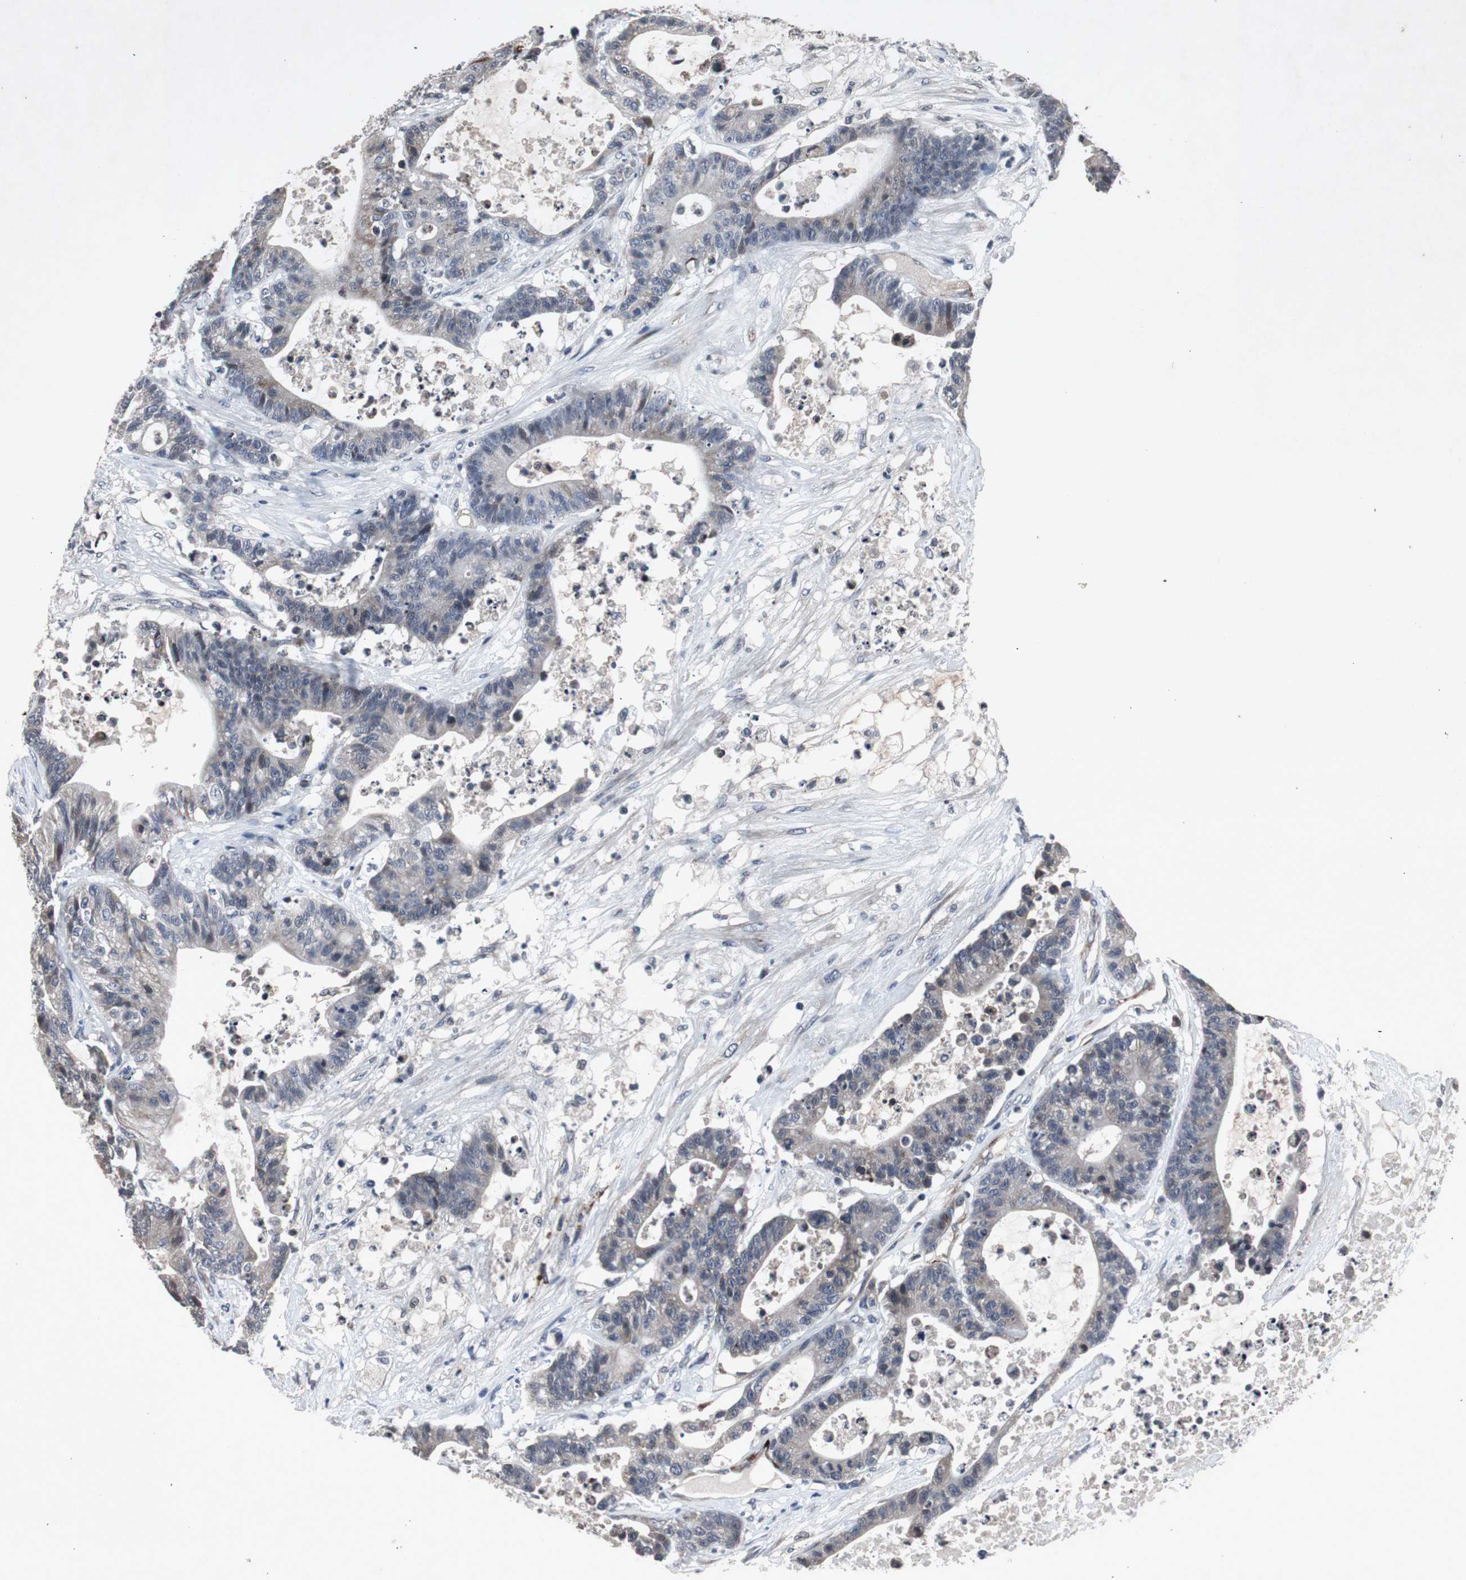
{"staining": {"intensity": "weak", "quantity": "25%-75%", "location": "cytoplasmic/membranous"}, "tissue": "colorectal cancer", "cell_type": "Tumor cells", "image_type": "cancer", "snomed": [{"axis": "morphology", "description": "Adenocarcinoma, NOS"}, {"axis": "topography", "description": "Colon"}], "caption": "Immunohistochemical staining of colorectal cancer (adenocarcinoma) demonstrates weak cytoplasmic/membranous protein staining in approximately 25%-75% of tumor cells.", "gene": "CRADD", "patient": {"sex": "female", "age": 84}}